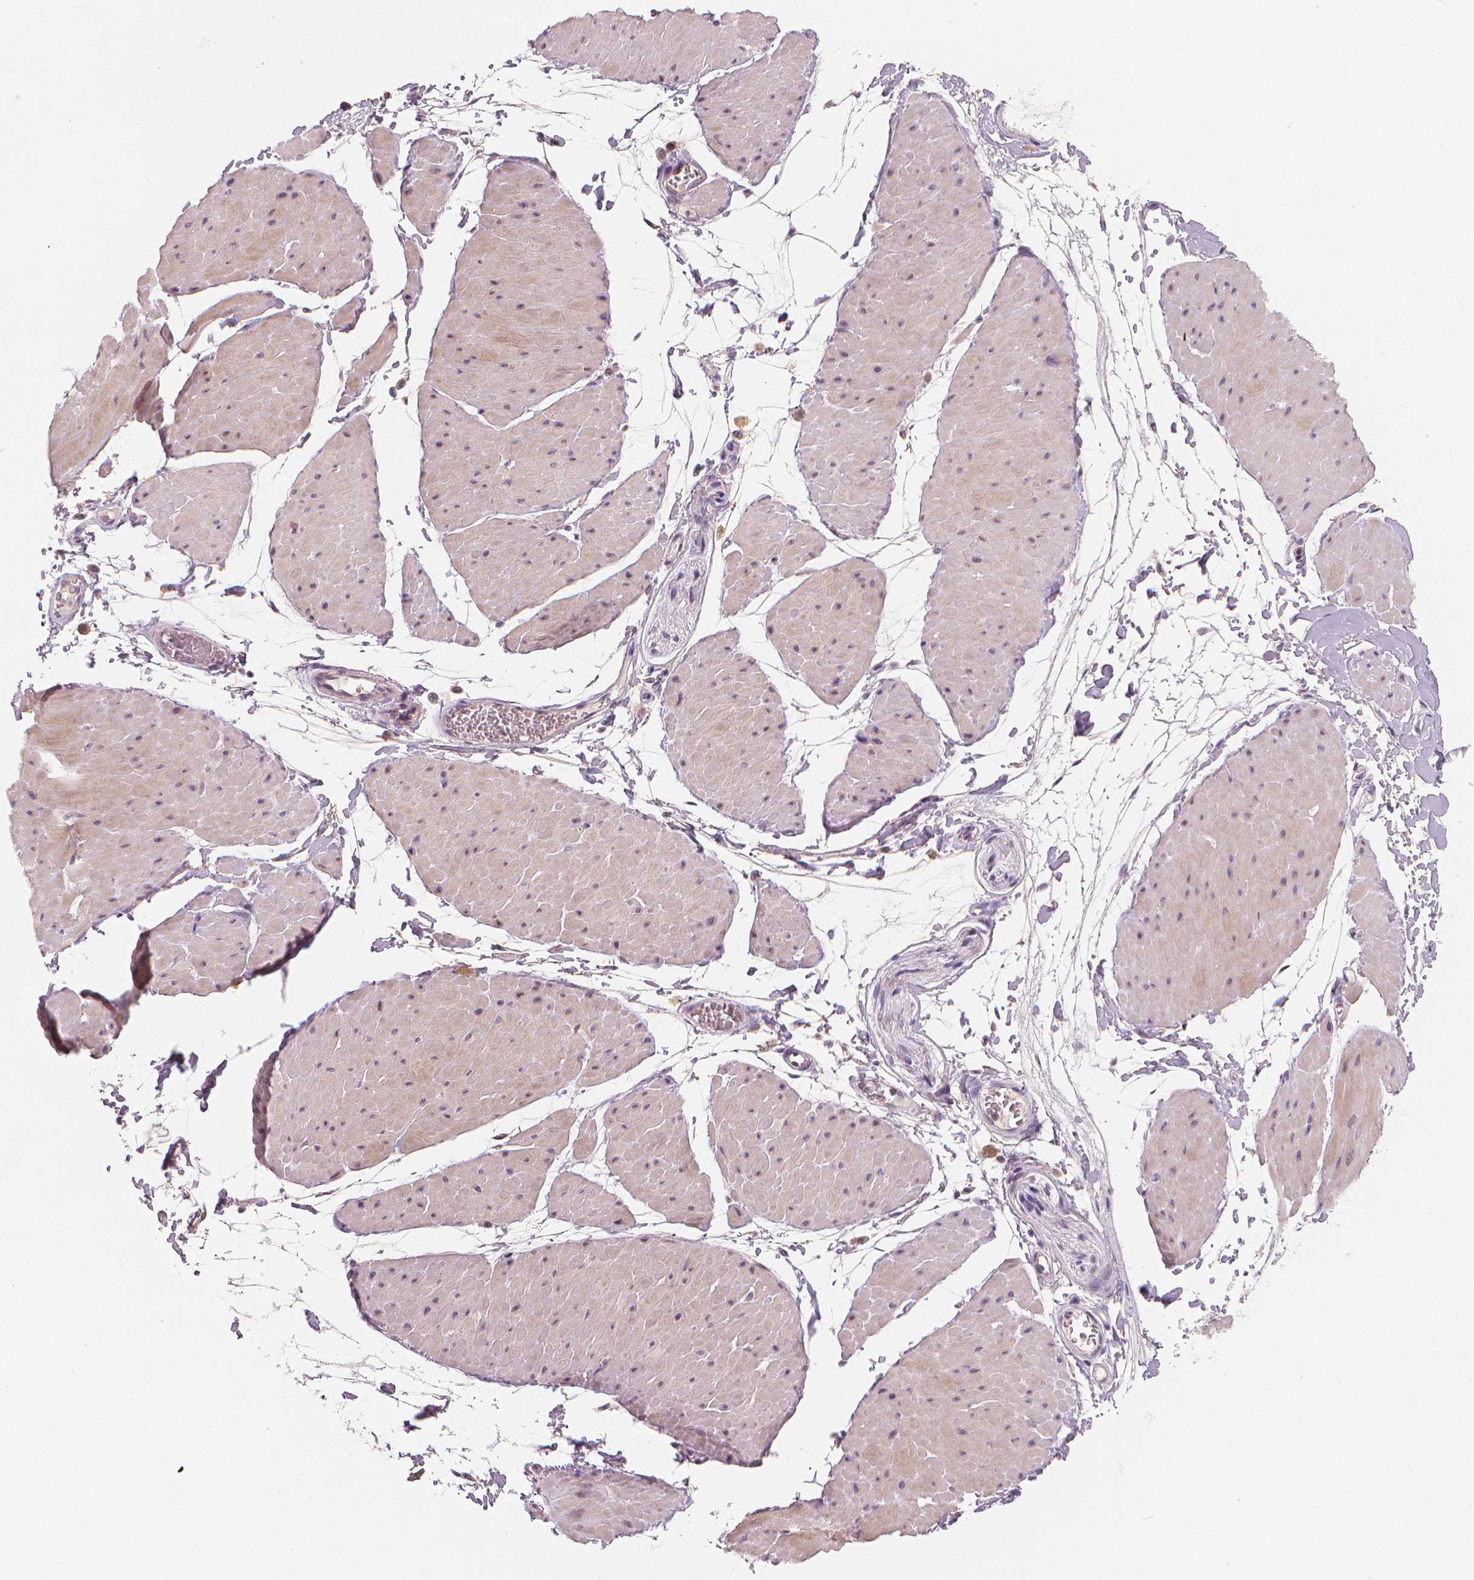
{"staining": {"intensity": "negative", "quantity": "none", "location": "none"}, "tissue": "adipose tissue", "cell_type": "Adipocytes", "image_type": "normal", "snomed": [{"axis": "morphology", "description": "Normal tissue, NOS"}, {"axis": "topography", "description": "Smooth muscle"}, {"axis": "topography", "description": "Peripheral nerve tissue"}], "caption": "Immunohistochemistry of normal human adipose tissue shows no expression in adipocytes.", "gene": "RNASE7", "patient": {"sex": "male", "age": 58}}